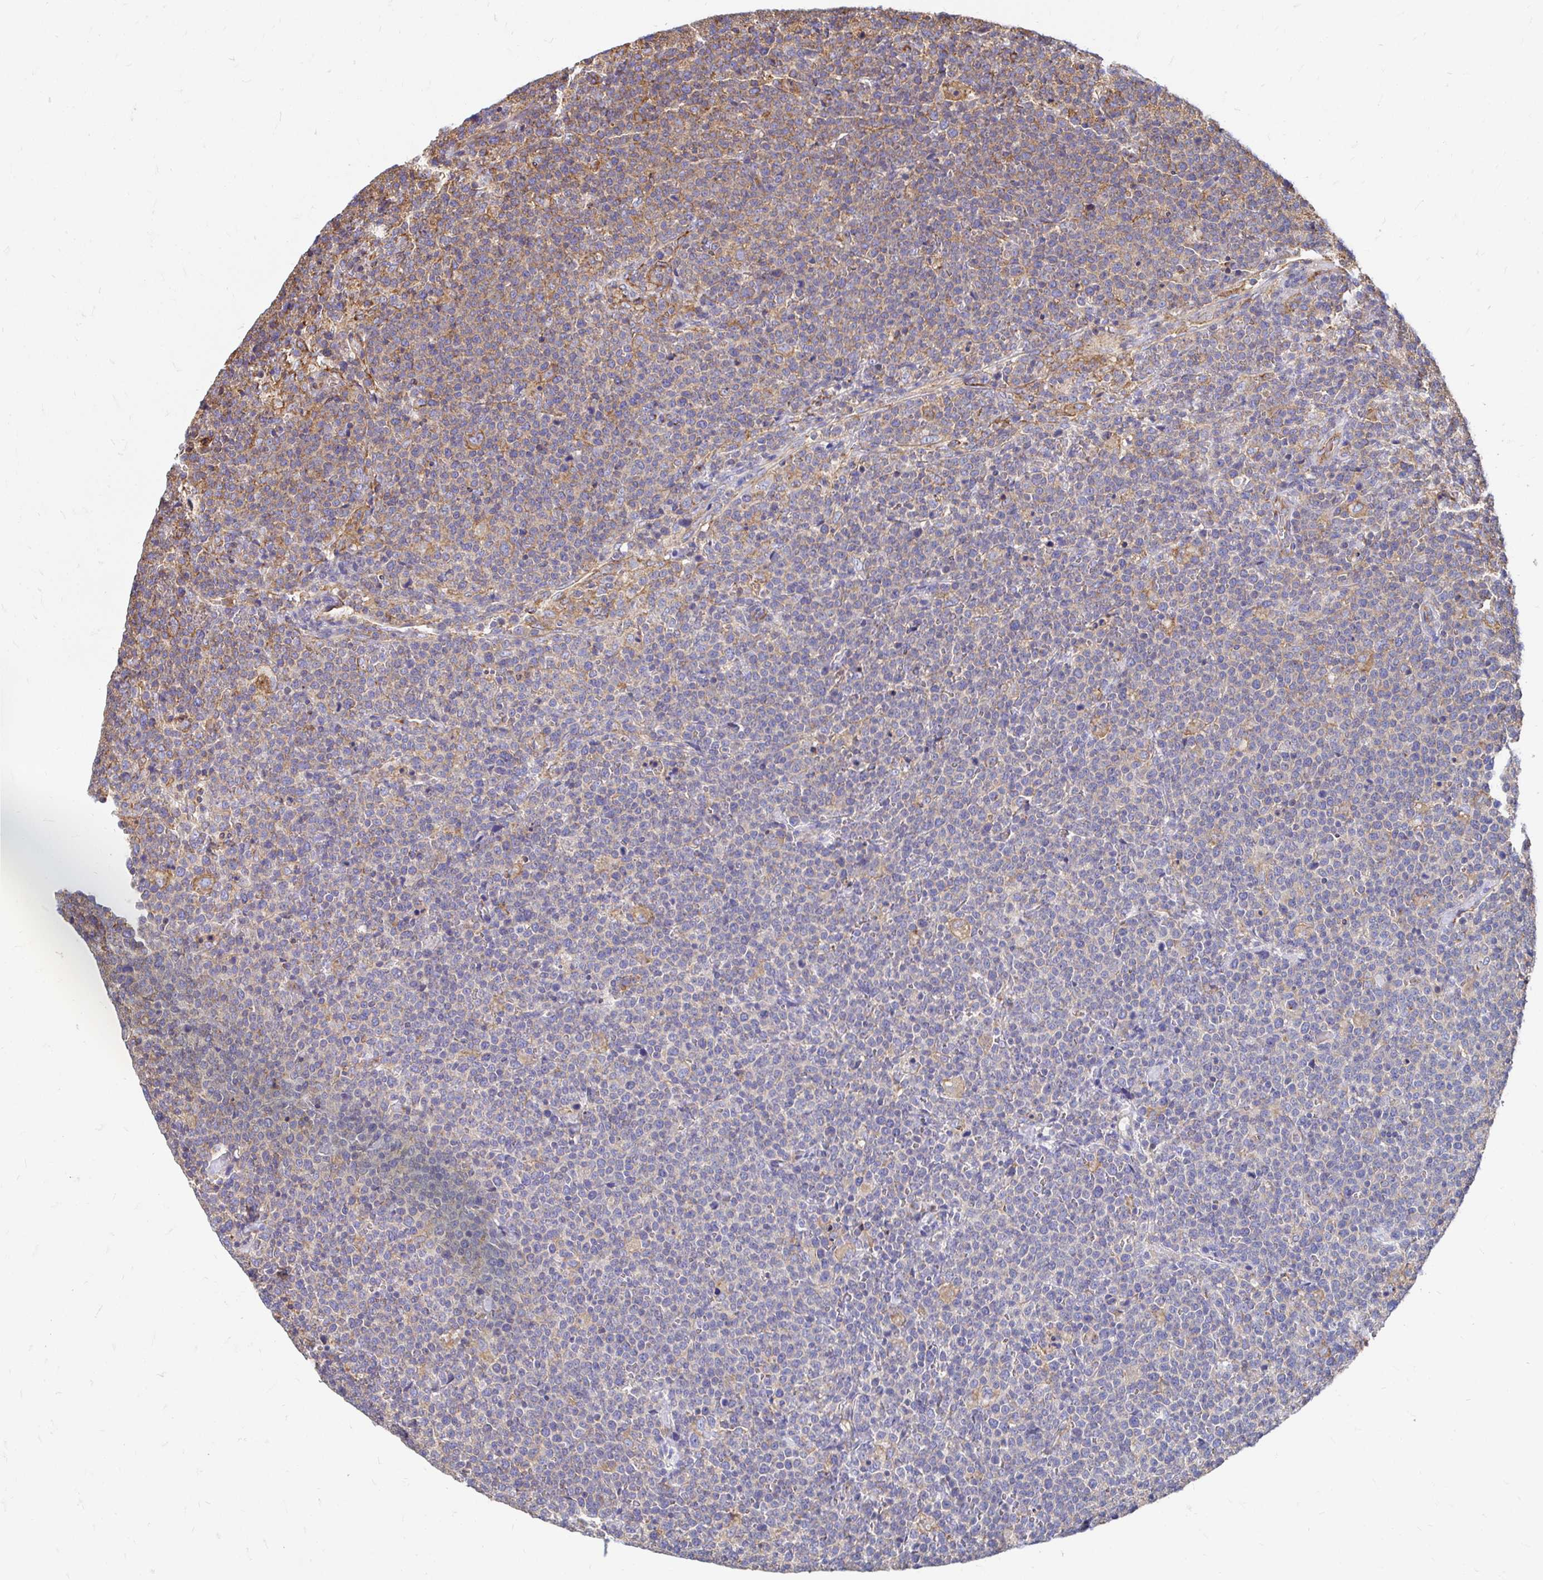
{"staining": {"intensity": "weak", "quantity": "25%-75%", "location": "cytoplasmic/membranous"}, "tissue": "lymphoma", "cell_type": "Tumor cells", "image_type": "cancer", "snomed": [{"axis": "morphology", "description": "Malignant lymphoma, non-Hodgkin's type, High grade"}, {"axis": "topography", "description": "Lymph node"}], "caption": "An image of human lymphoma stained for a protein reveals weak cytoplasmic/membranous brown staining in tumor cells.", "gene": "CLTC", "patient": {"sex": "male", "age": 61}}